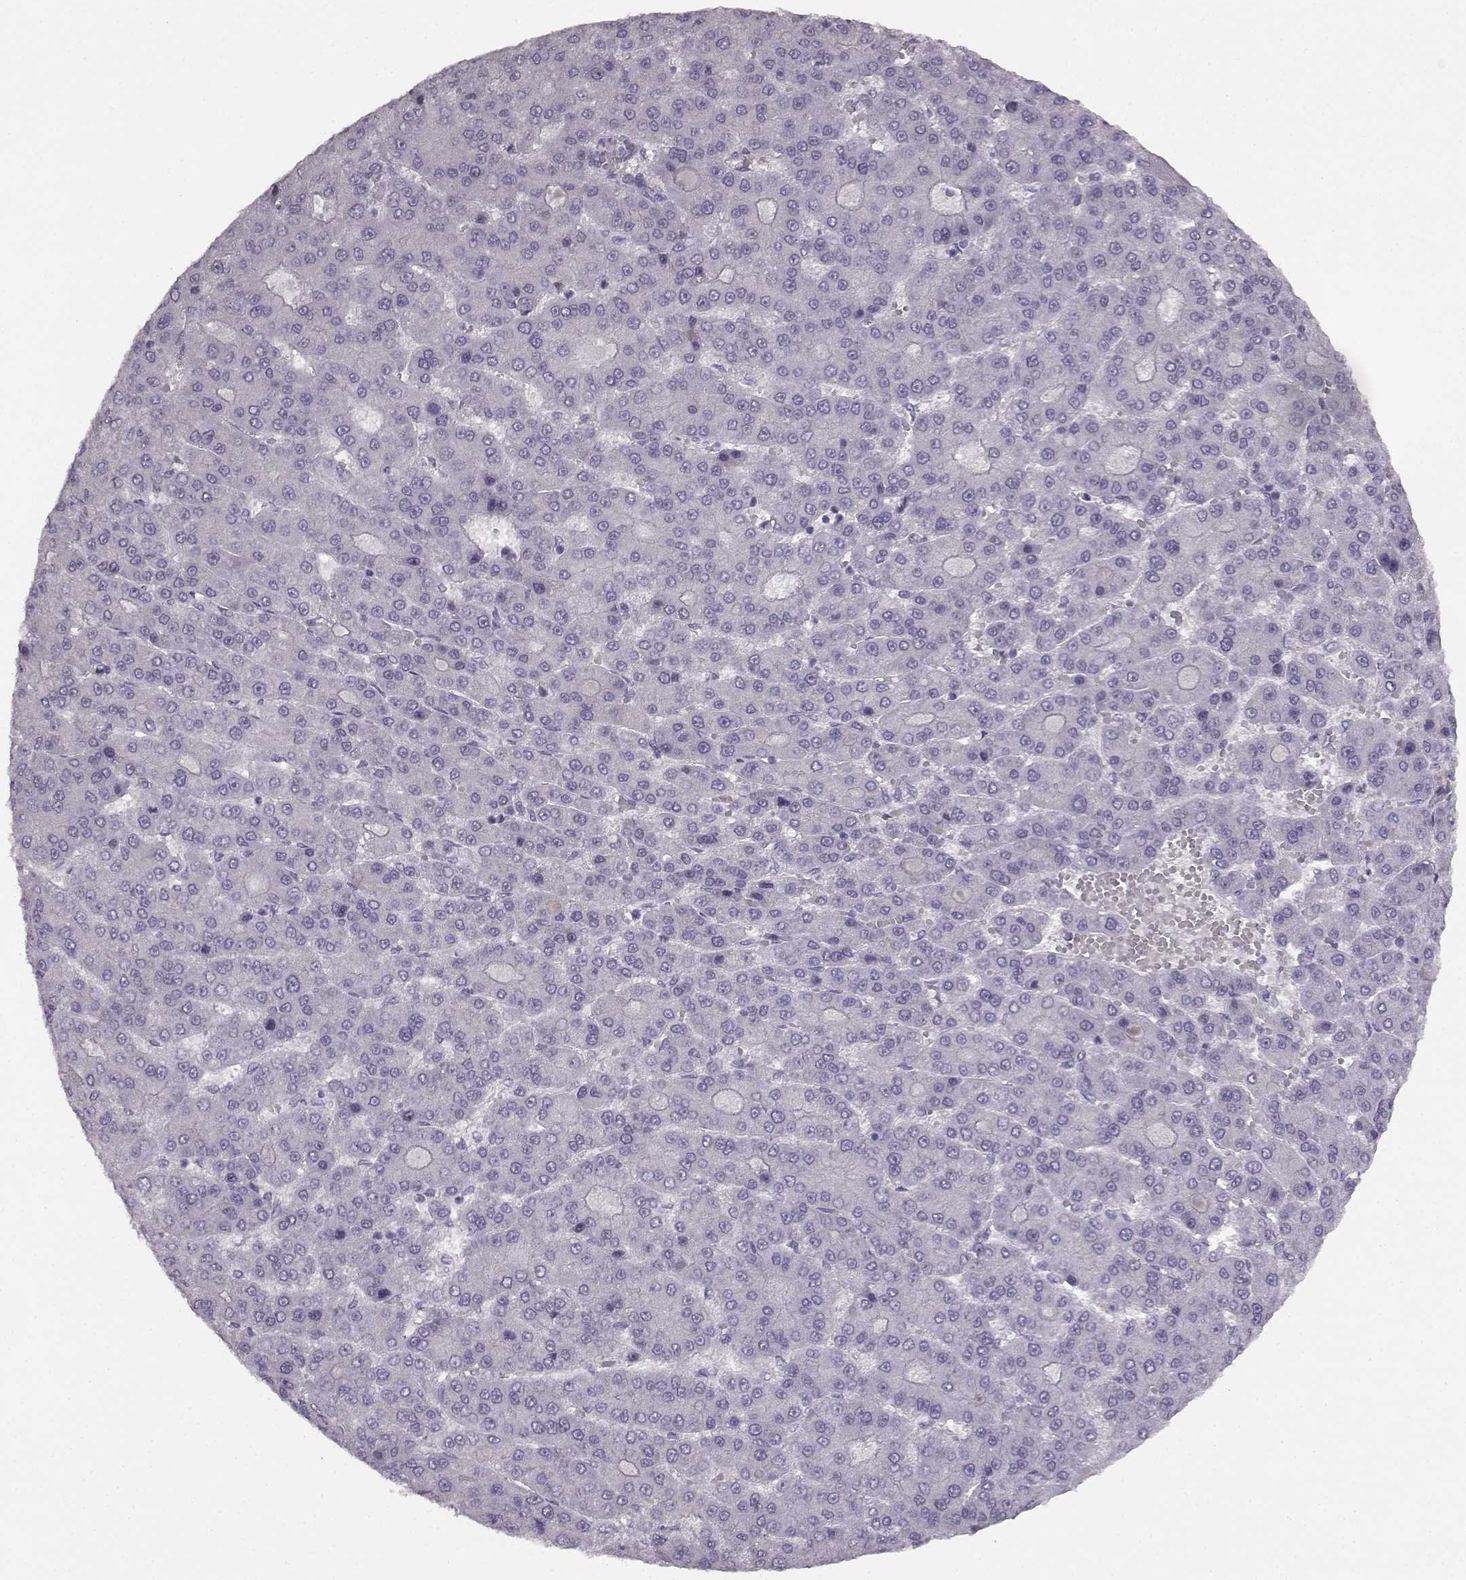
{"staining": {"intensity": "negative", "quantity": "none", "location": "none"}, "tissue": "liver cancer", "cell_type": "Tumor cells", "image_type": "cancer", "snomed": [{"axis": "morphology", "description": "Carcinoma, Hepatocellular, NOS"}, {"axis": "topography", "description": "Liver"}], "caption": "Image shows no significant protein positivity in tumor cells of hepatocellular carcinoma (liver). (DAB (3,3'-diaminobenzidine) IHC, high magnification).", "gene": "SEMG2", "patient": {"sex": "male", "age": 70}}